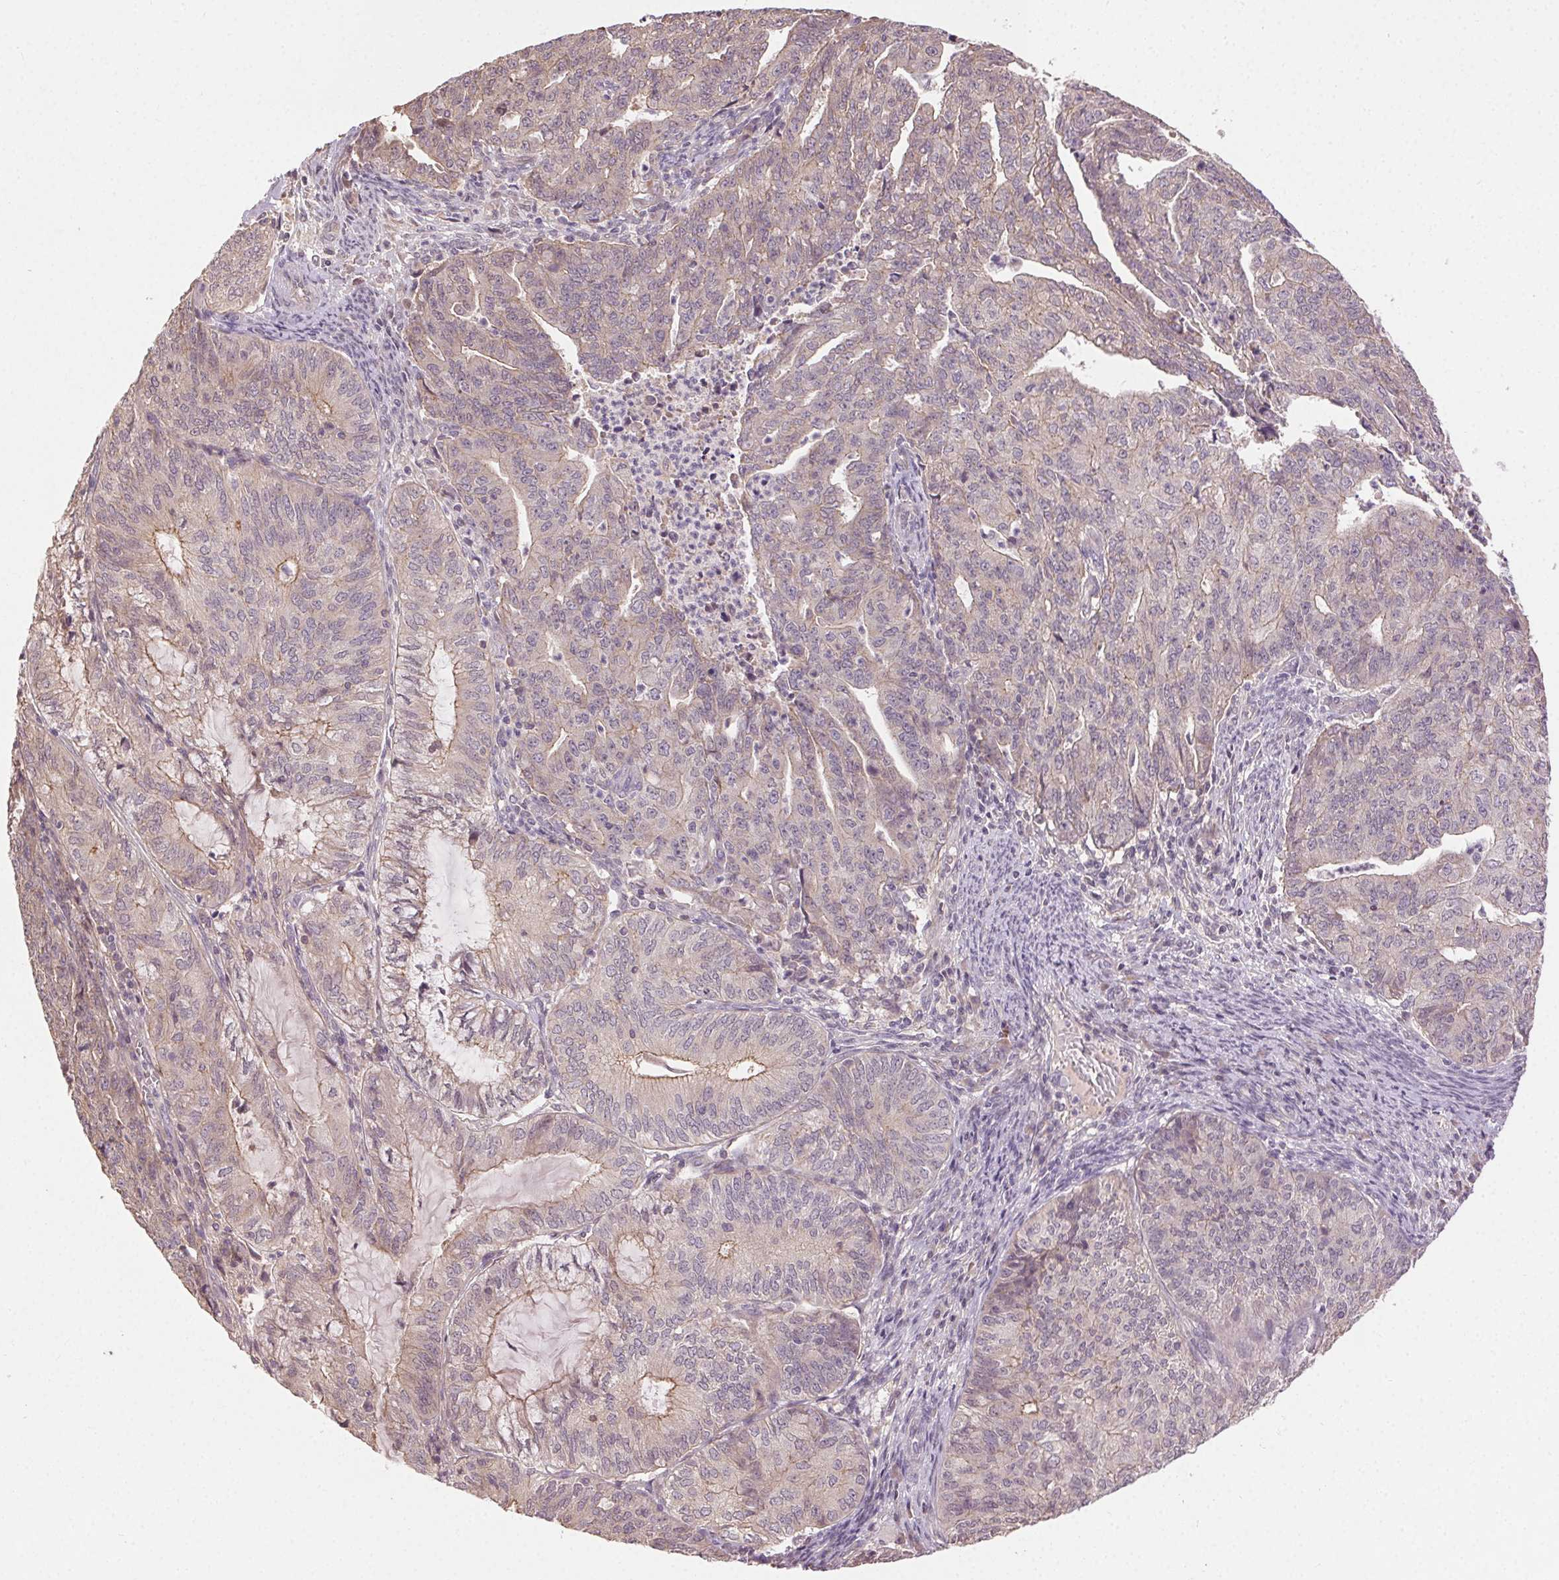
{"staining": {"intensity": "weak", "quantity": "<25%", "location": "cytoplasmic/membranous"}, "tissue": "endometrial cancer", "cell_type": "Tumor cells", "image_type": "cancer", "snomed": [{"axis": "morphology", "description": "Adenocarcinoma, NOS"}, {"axis": "topography", "description": "Endometrium"}], "caption": "High magnification brightfield microscopy of endometrial cancer stained with DAB (3,3'-diaminobenzidine) (brown) and counterstained with hematoxylin (blue): tumor cells show no significant positivity.", "gene": "ATP1B3", "patient": {"sex": "female", "age": 82}}